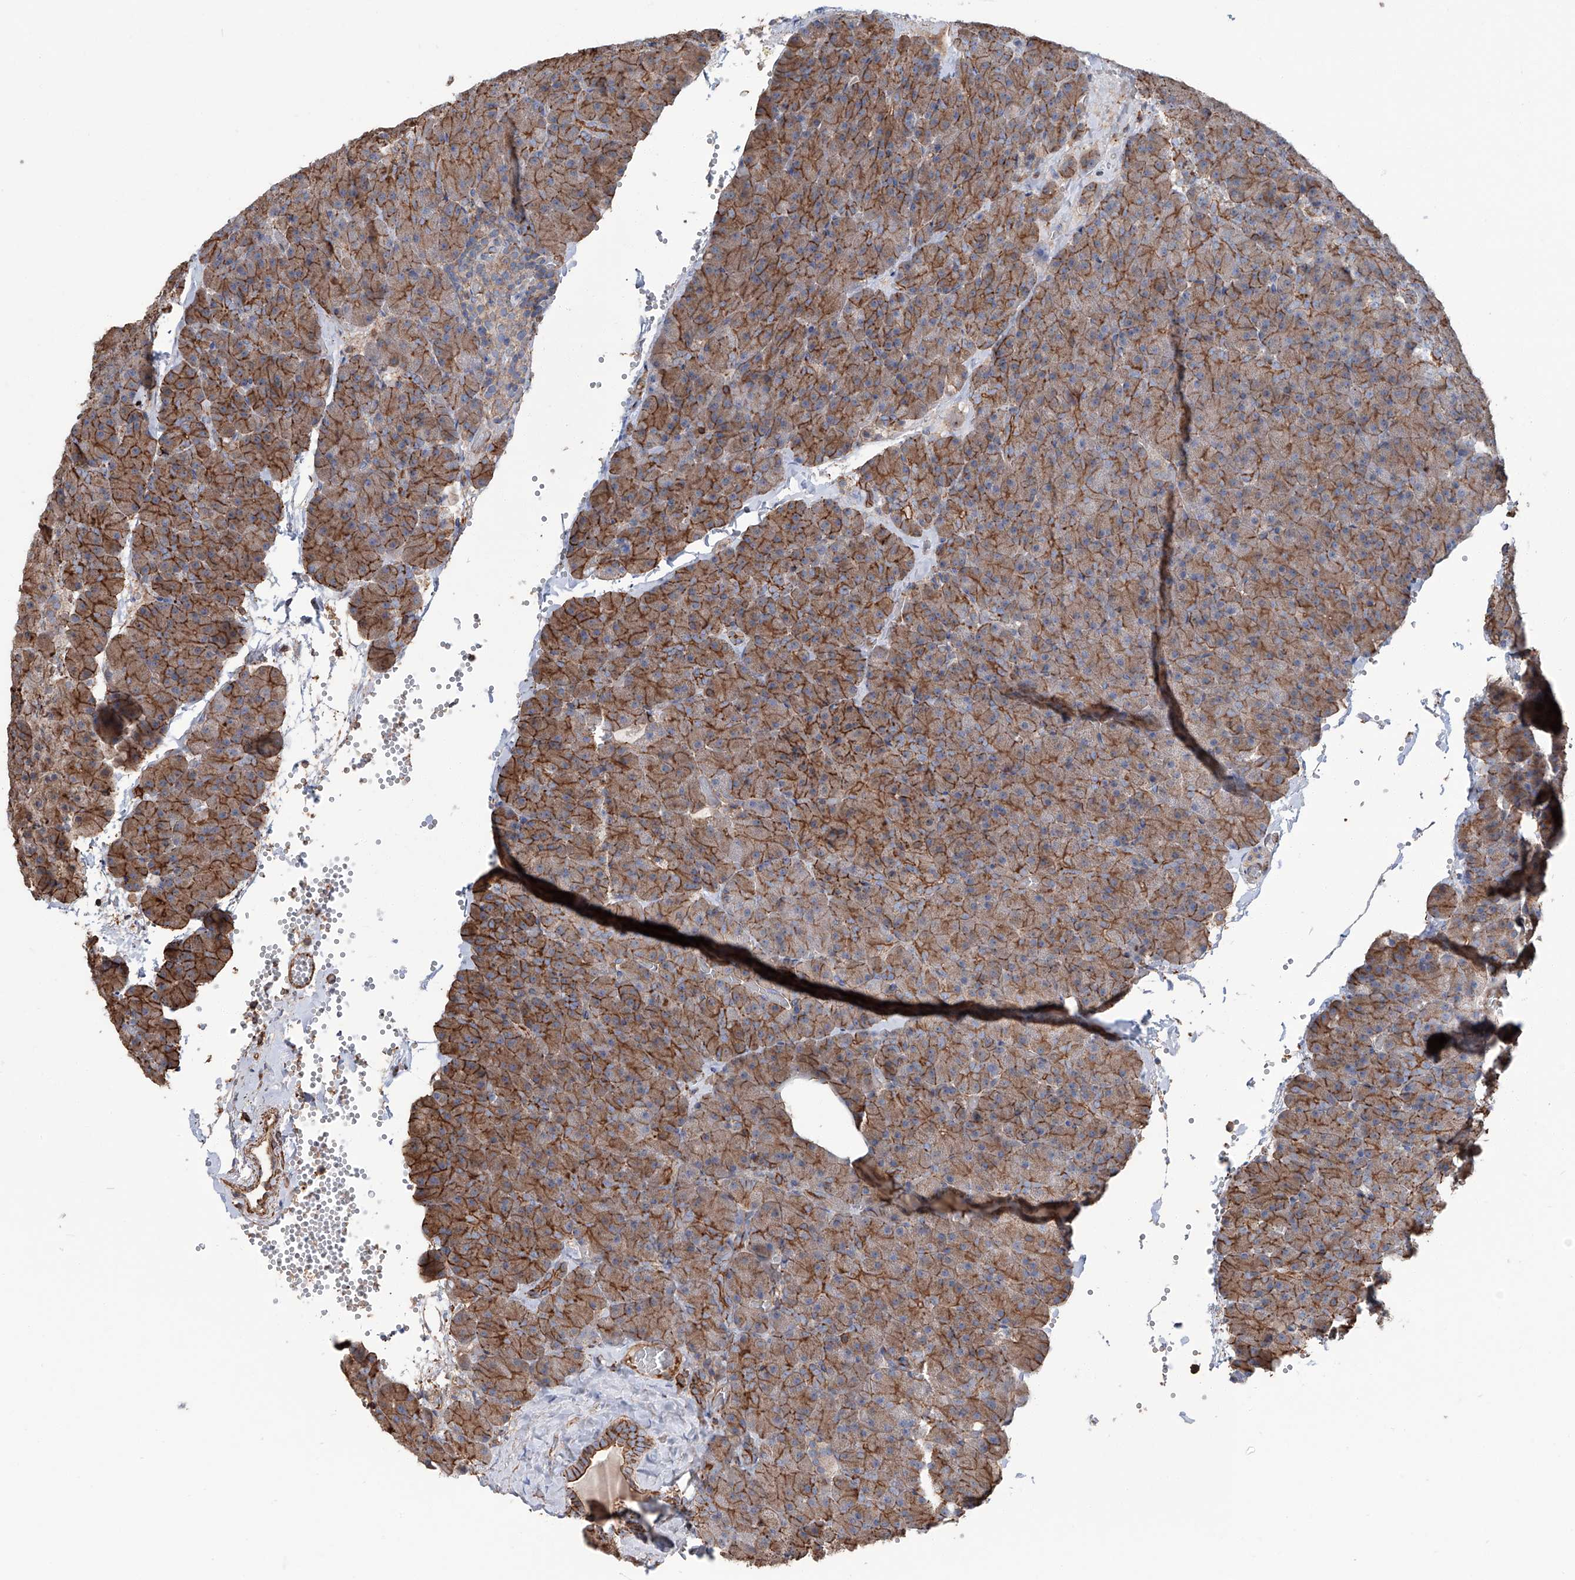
{"staining": {"intensity": "strong", "quantity": ">75%", "location": "cytoplasmic/membranous"}, "tissue": "pancreas", "cell_type": "Exocrine glandular cells", "image_type": "normal", "snomed": [{"axis": "morphology", "description": "Normal tissue, NOS"}, {"axis": "morphology", "description": "Carcinoid, malignant, NOS"}, {"axis": "topography", "description": "Pancreas"}], "caption": "Exocrine glandular cells show high levels of strong cytoplasmic/membranous staining in approximately >75% of cells in normal pancreas. (Stains: DAB (3,3'-diaminobenzidine) in brown, nuclei in blue, Microscopy: brightfield microscopy at high magnification).", "gene": "PIEZO2", "patient": {"sex": "female", "age": 35}}